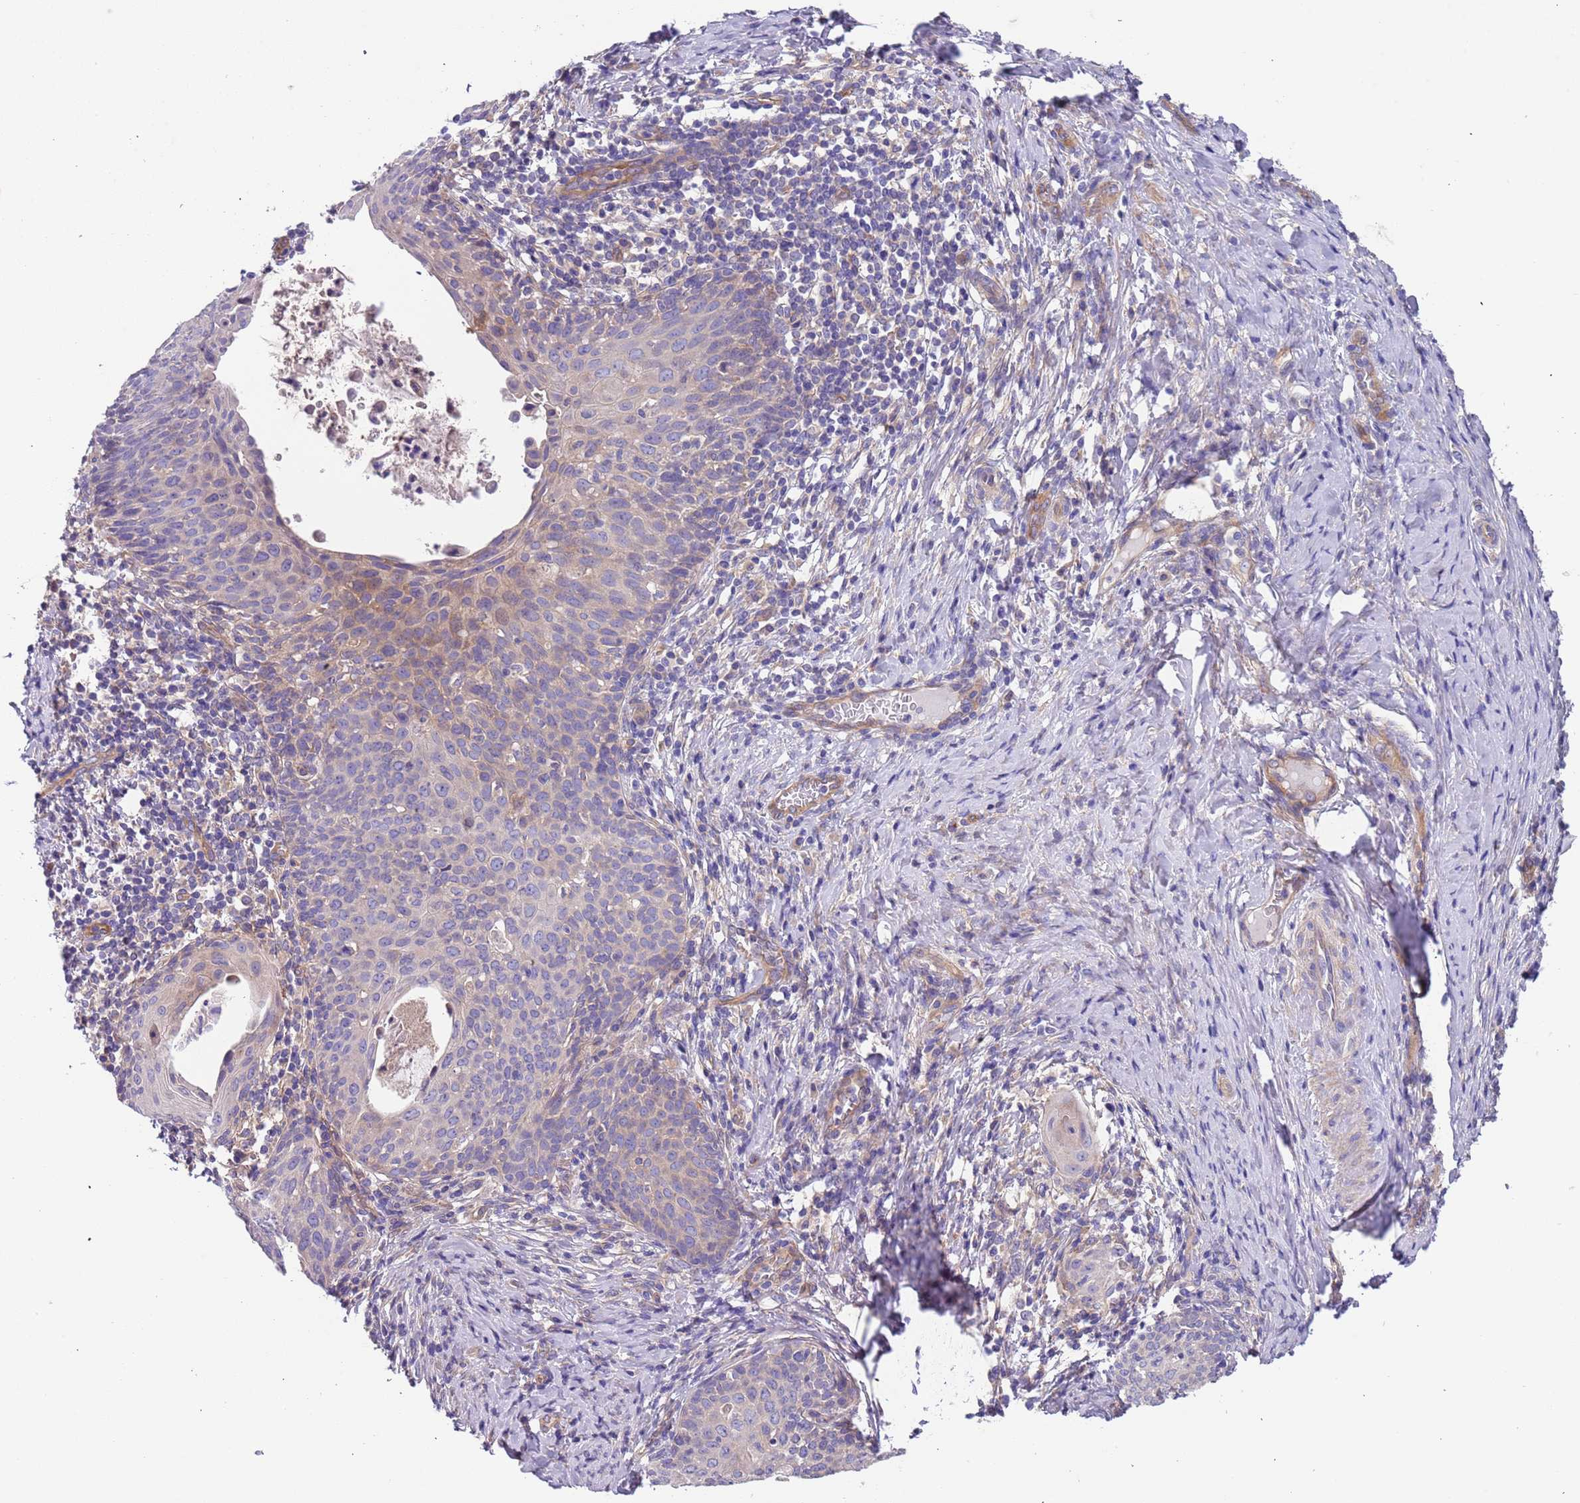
{"staining": {"intensity": "weak", "quantity": "<25%", "location": "cytoplasmic/membranous"}, "tissue": "cervical cancer", "cell_type": "Tumor cells", "image_type": "cancer", "snomed": [{"axis": "morphology", "description": "Squamous cell carcinoma, NOS"}, {"axis": "topography", "description": "Cervix"}], "caption": "This image is of squamous cell carcinoma (cervical) stained with immunohistochemistry (IHC) to label a protein in brown with the nuclei are counter-stained blue. There is no expression in tumor cells.", "gene": "LAMB4", "patient": {"sex": "female", "age": 52}}